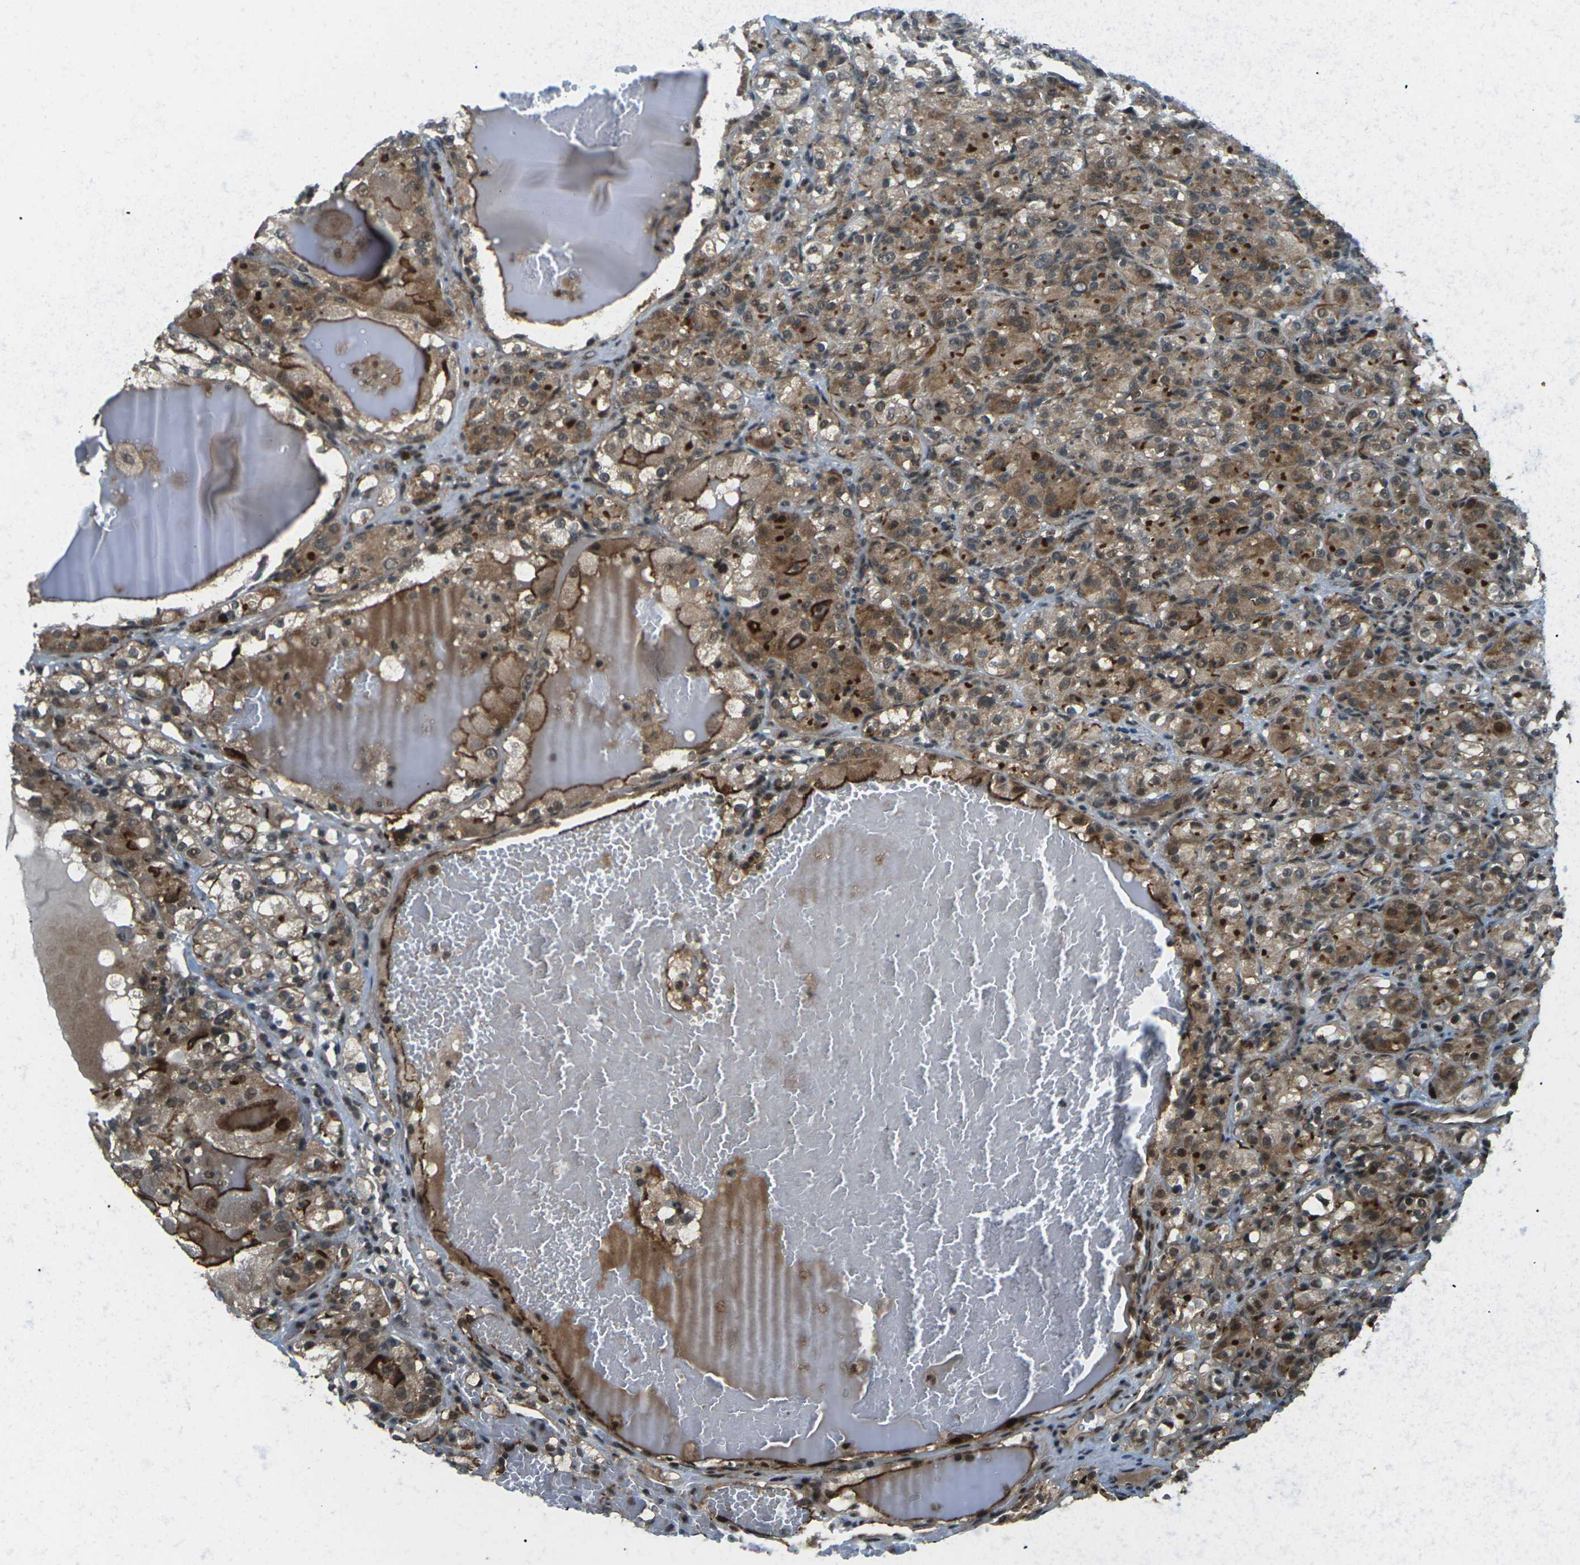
{"staining": {"intensity": "moderate", "quantity": ">75%", "location": "cytoplasmic/membranous,nuclear"}, "tissue": "renal cancer", "cell_type": "Tumor cells", "image_type": "cancer", "snomed": [{"axis": "morphology", "description": "Normal tissue, NOS"}, {"axis": "morphology", "description": "Adenocarcinoma, NOS"}, {"axis": "topography", "description": "Kidney"}], "caption": "A brown stain highlights moderate cytoplasmic/membranous and nuclear staining of a protein in adenocarcinoma (renal) tumor cells.", "gene": "UBE2S", "patient": {"sex": "male", "age": 61}}